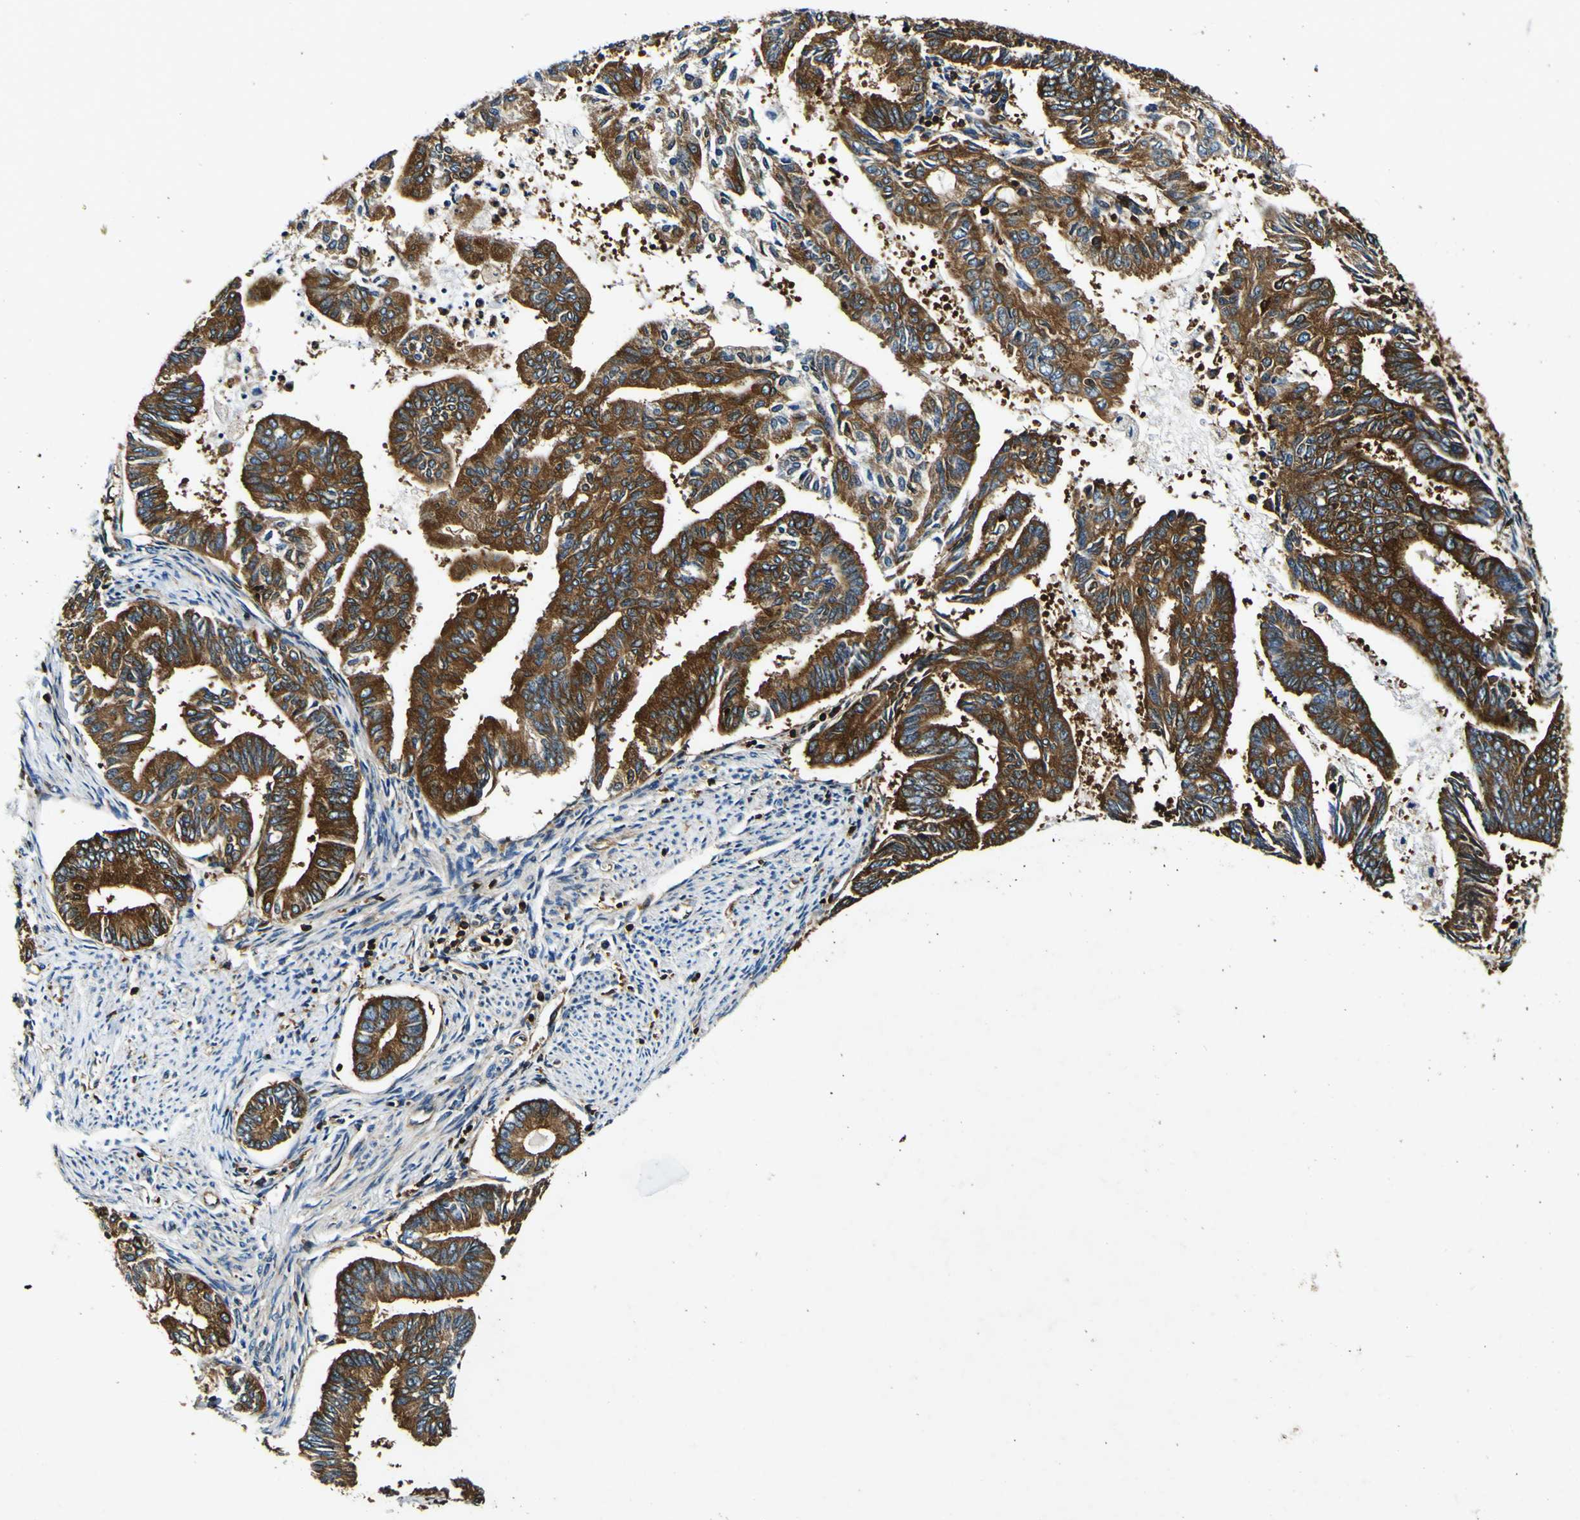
{"staining": {"intensity": "strong", "quantity": ">75%", "location": "cytoplasmic/membranous"}, "tissue": "endometrial cancer", "cell_type": "Tumor cells", "image_type": "cancer", "snomed": [{"axis": "morphology", "description": "Adenocarcinoma, NOS"}, {"axis": "topography", "description": "Endometrium"}], "caption": "This is an image of immunohistochemistry staining of endometrial cancer (adenocarcinoma), which shows strong staining in the cytoplasmic/membranous of tumor cells.", "gene": "RHOT2", "patient": {"sex": "female", "age": 86}}